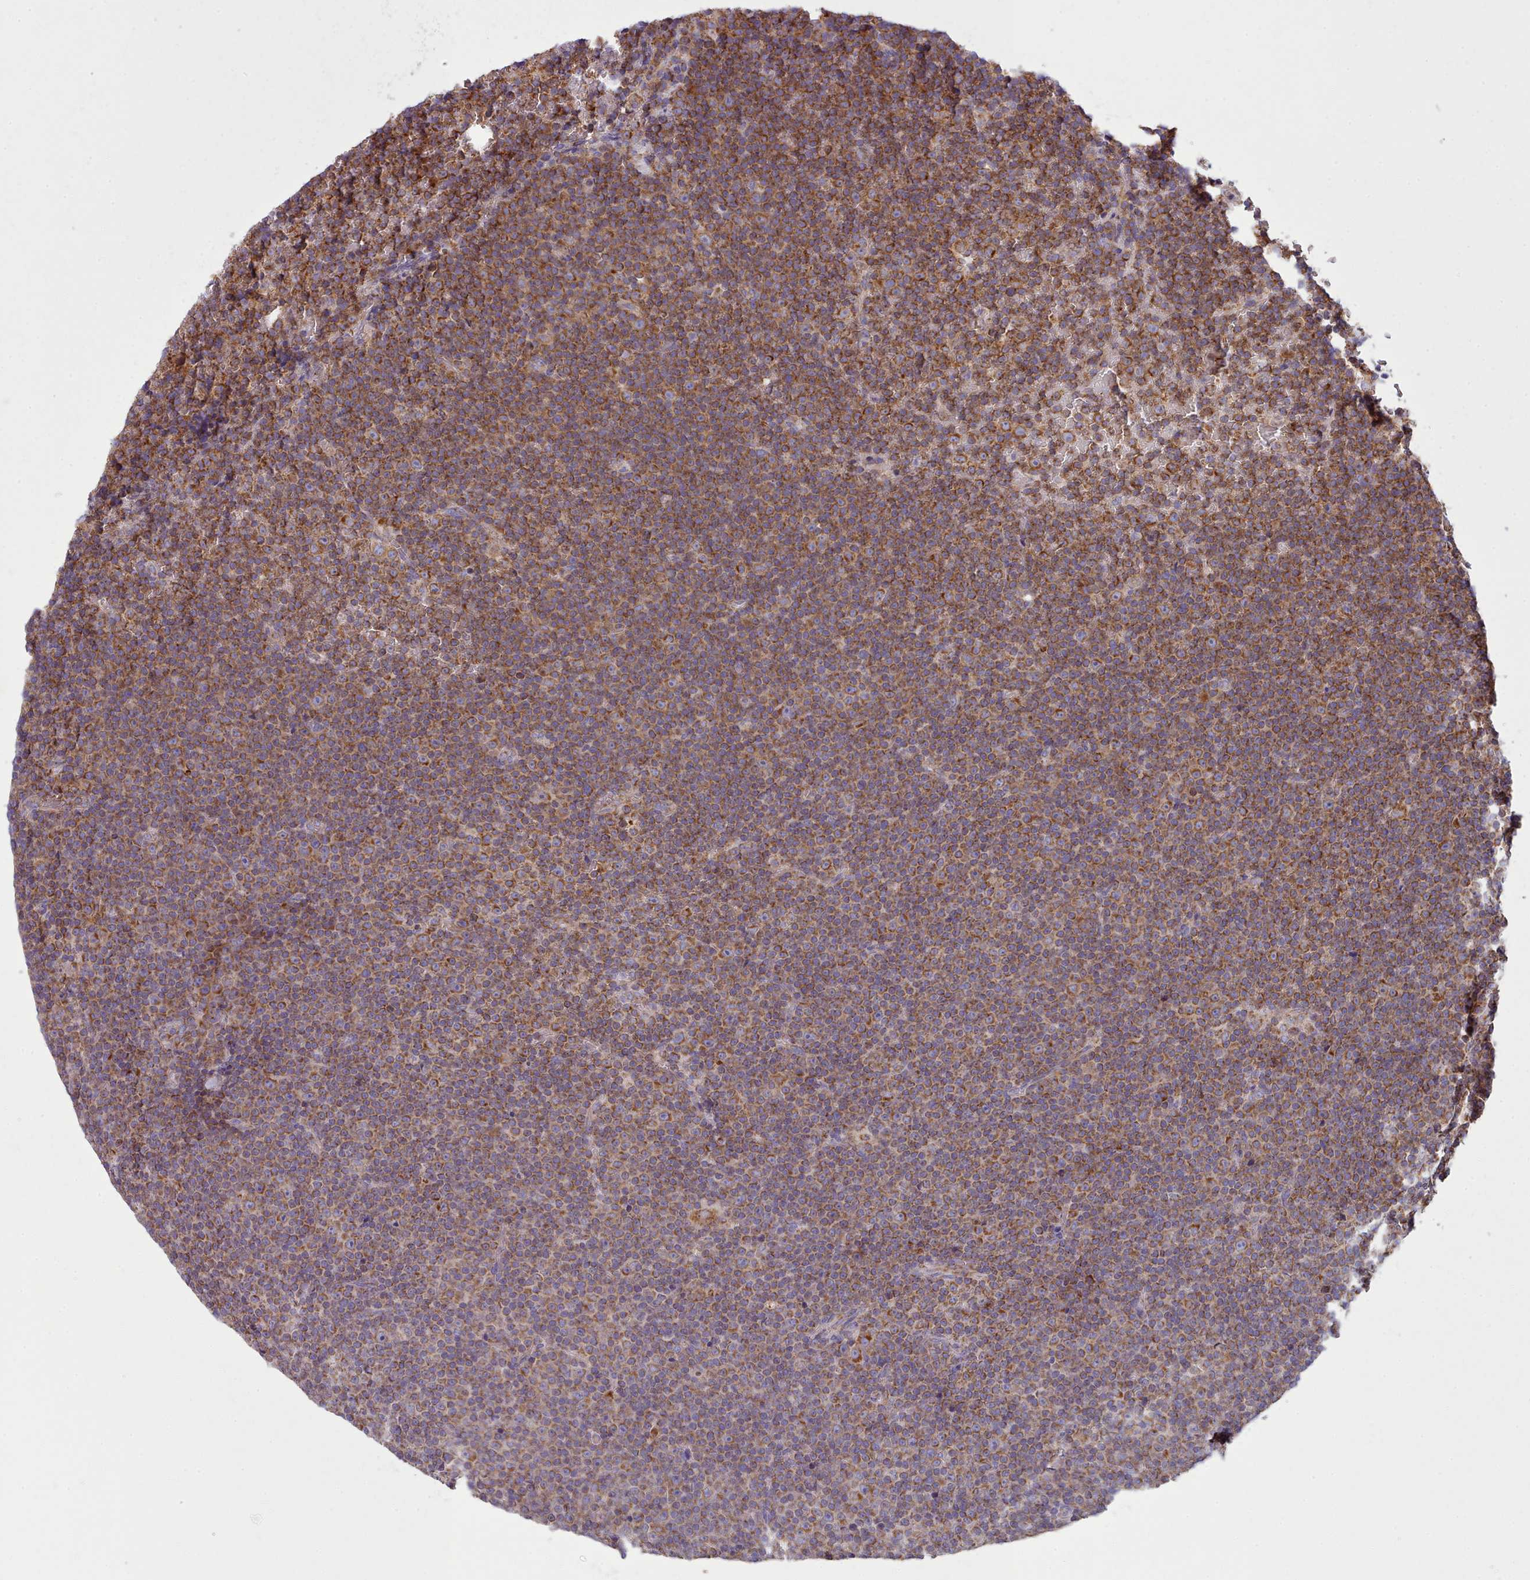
{"staining": {"intensity": "strong", "quantity": ">75%", "location": "cytoplasmic/membranous"}, "tissue": "lymphoma", "cell_type": "Tumor cells", "image_type": "cancer", "snomed": [{"axis": "morphology", "description": "Malignant lymphoma, non-Hodgkin's type, Low grade"}, {"axis": "topography", "description": "Lymph node"}], "caption": "DAB (3,3'-diaminobenzidine) immunohistochemical staining of lymphoma demonstrates strong cytoplasmic/membranous protein staining in approximately >75% of tumor cells.", "gene": "SRP54", "patient": {"sex": "female", "age": 67}}